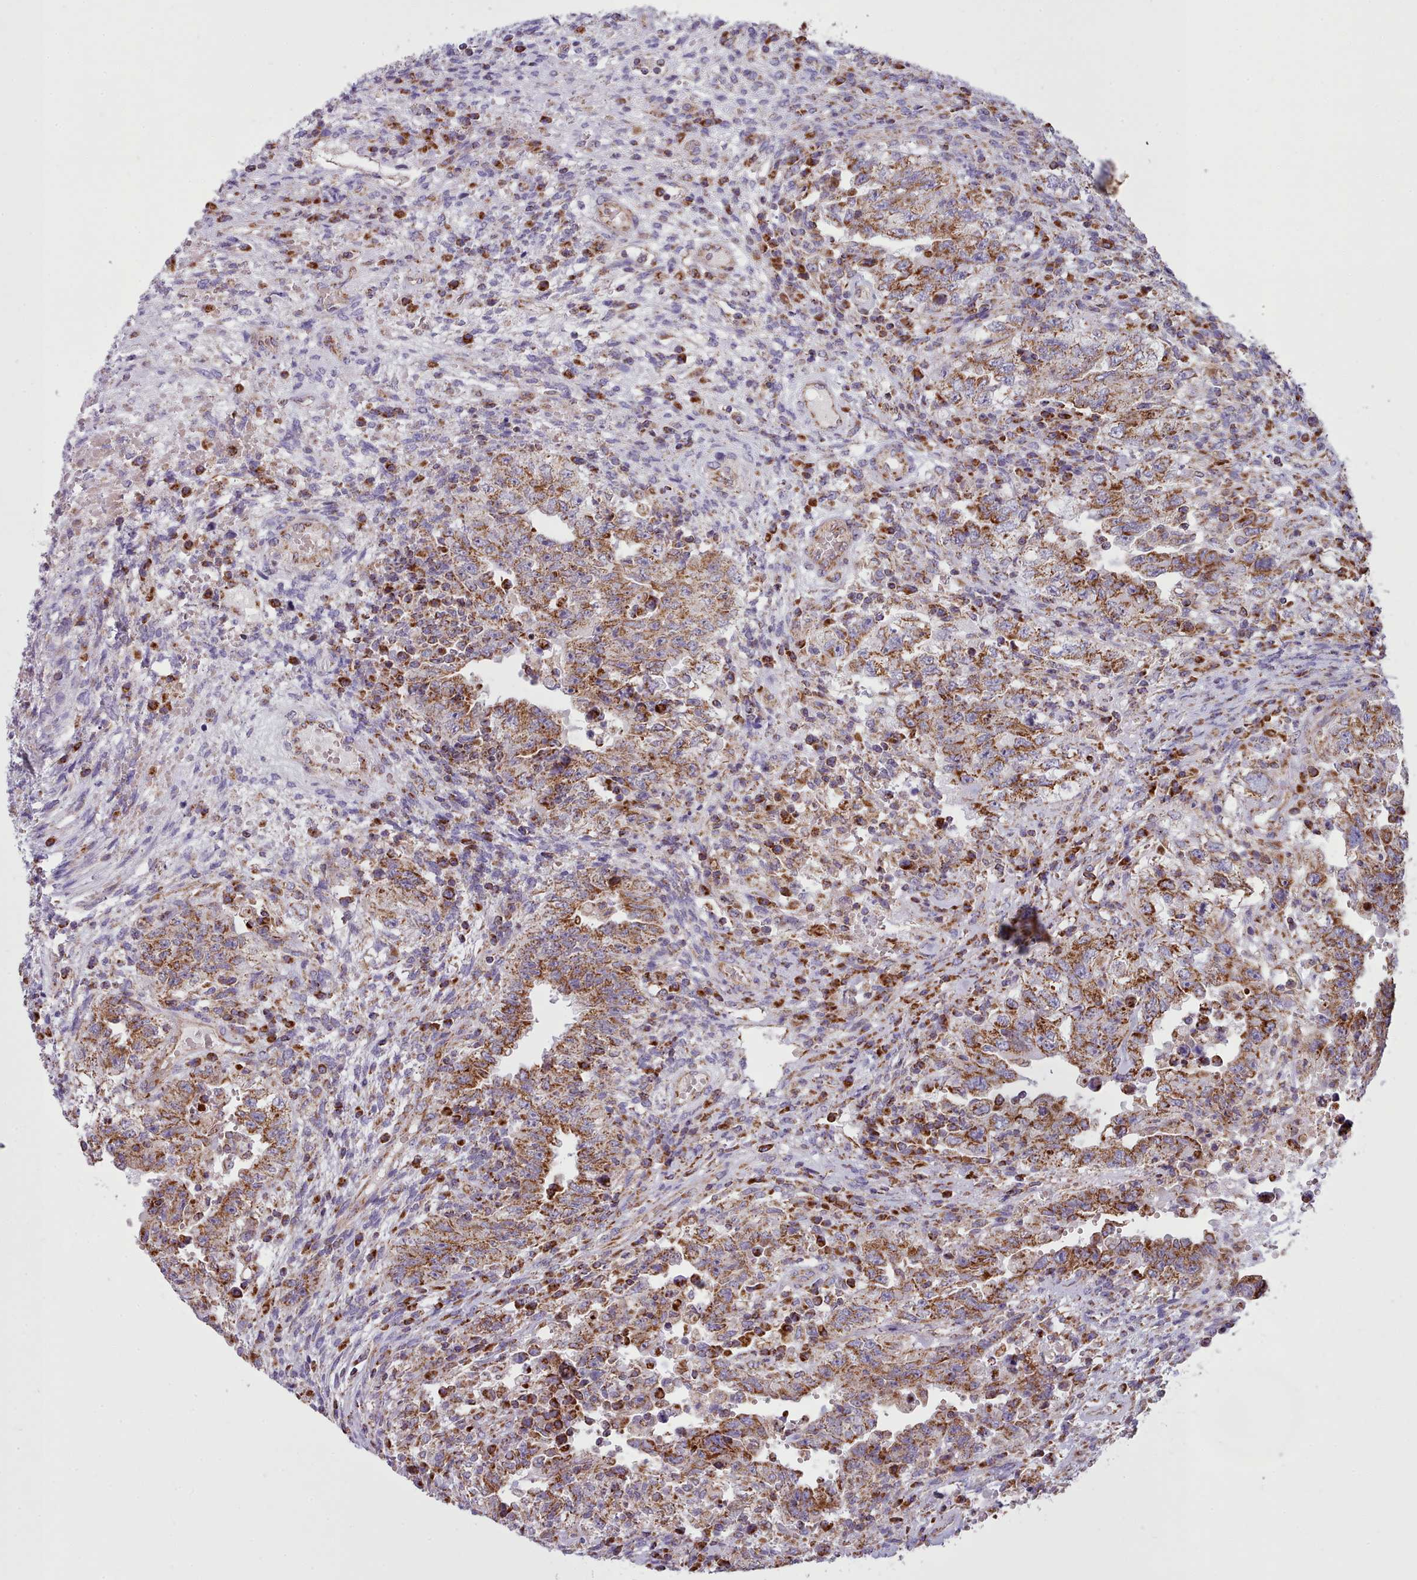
{"staining": {"intensity": "moderate", "quantity": ">75%", "location": "cytoplasmic/membranous"}, "tissue": "testis cancer", "cell_type": "Tumor cells", "image_type": "cancer", "snomed": [{"axis": "morphology", "description": "Carcinoma, Embryonal, NOS"}, {"axis": "topography", "description": "Testis"}], "caption": "Immunohistochemical staining of testis embryonal carcinoma shows medium levels of moderate cytoplasmic/membranous protein expression in about >75% of tumor cells.", "gene": "SRP54", "patient": {"sex": "male", "age": 26}}